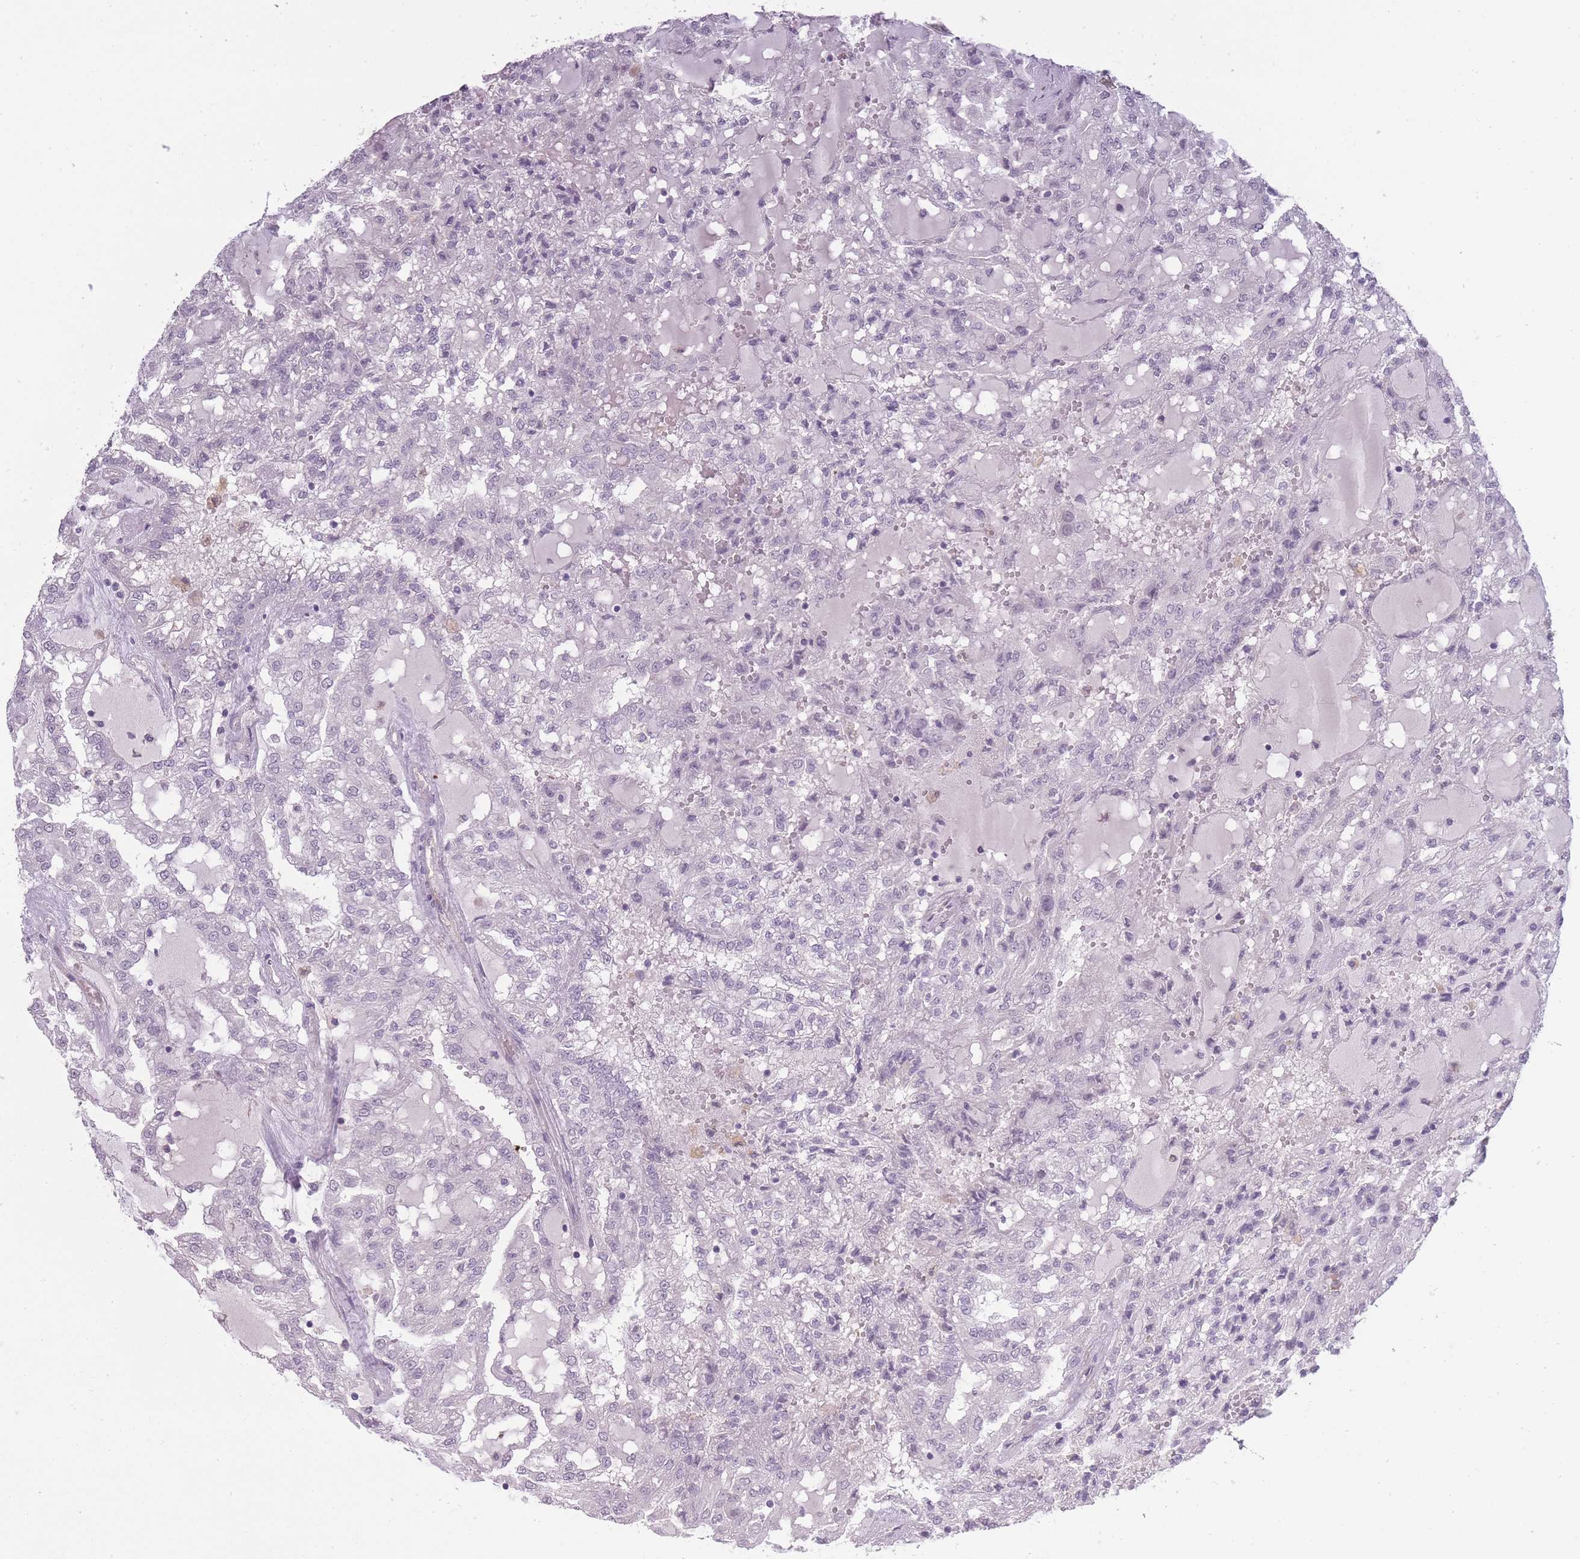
{"staining": {"intensity": "negative", "quantity": "none", "location": "none"}, "tissue": "renal cancer", "cell_type": "Tumor cells", "image_type": "cancer", "snomed": [{"axis": "morphology", "description": "Adenocarcinoma, NOS"}, {"axis": "topography", "description": "Kidney"}], "caption": "A high-resolution micrograph shows immunohistochemistry staining of adenocarcinoma (renal), which reveals no significant positivity in tumor cells. (Stains: DAB (3,3'-diaminobenzidine) IHC with hematoxylin counter stain, Microscopy: brightfield microscopy at high magnification).", "gene": "SLC8A2", "patient": {"sex": "male", "age": 63}}